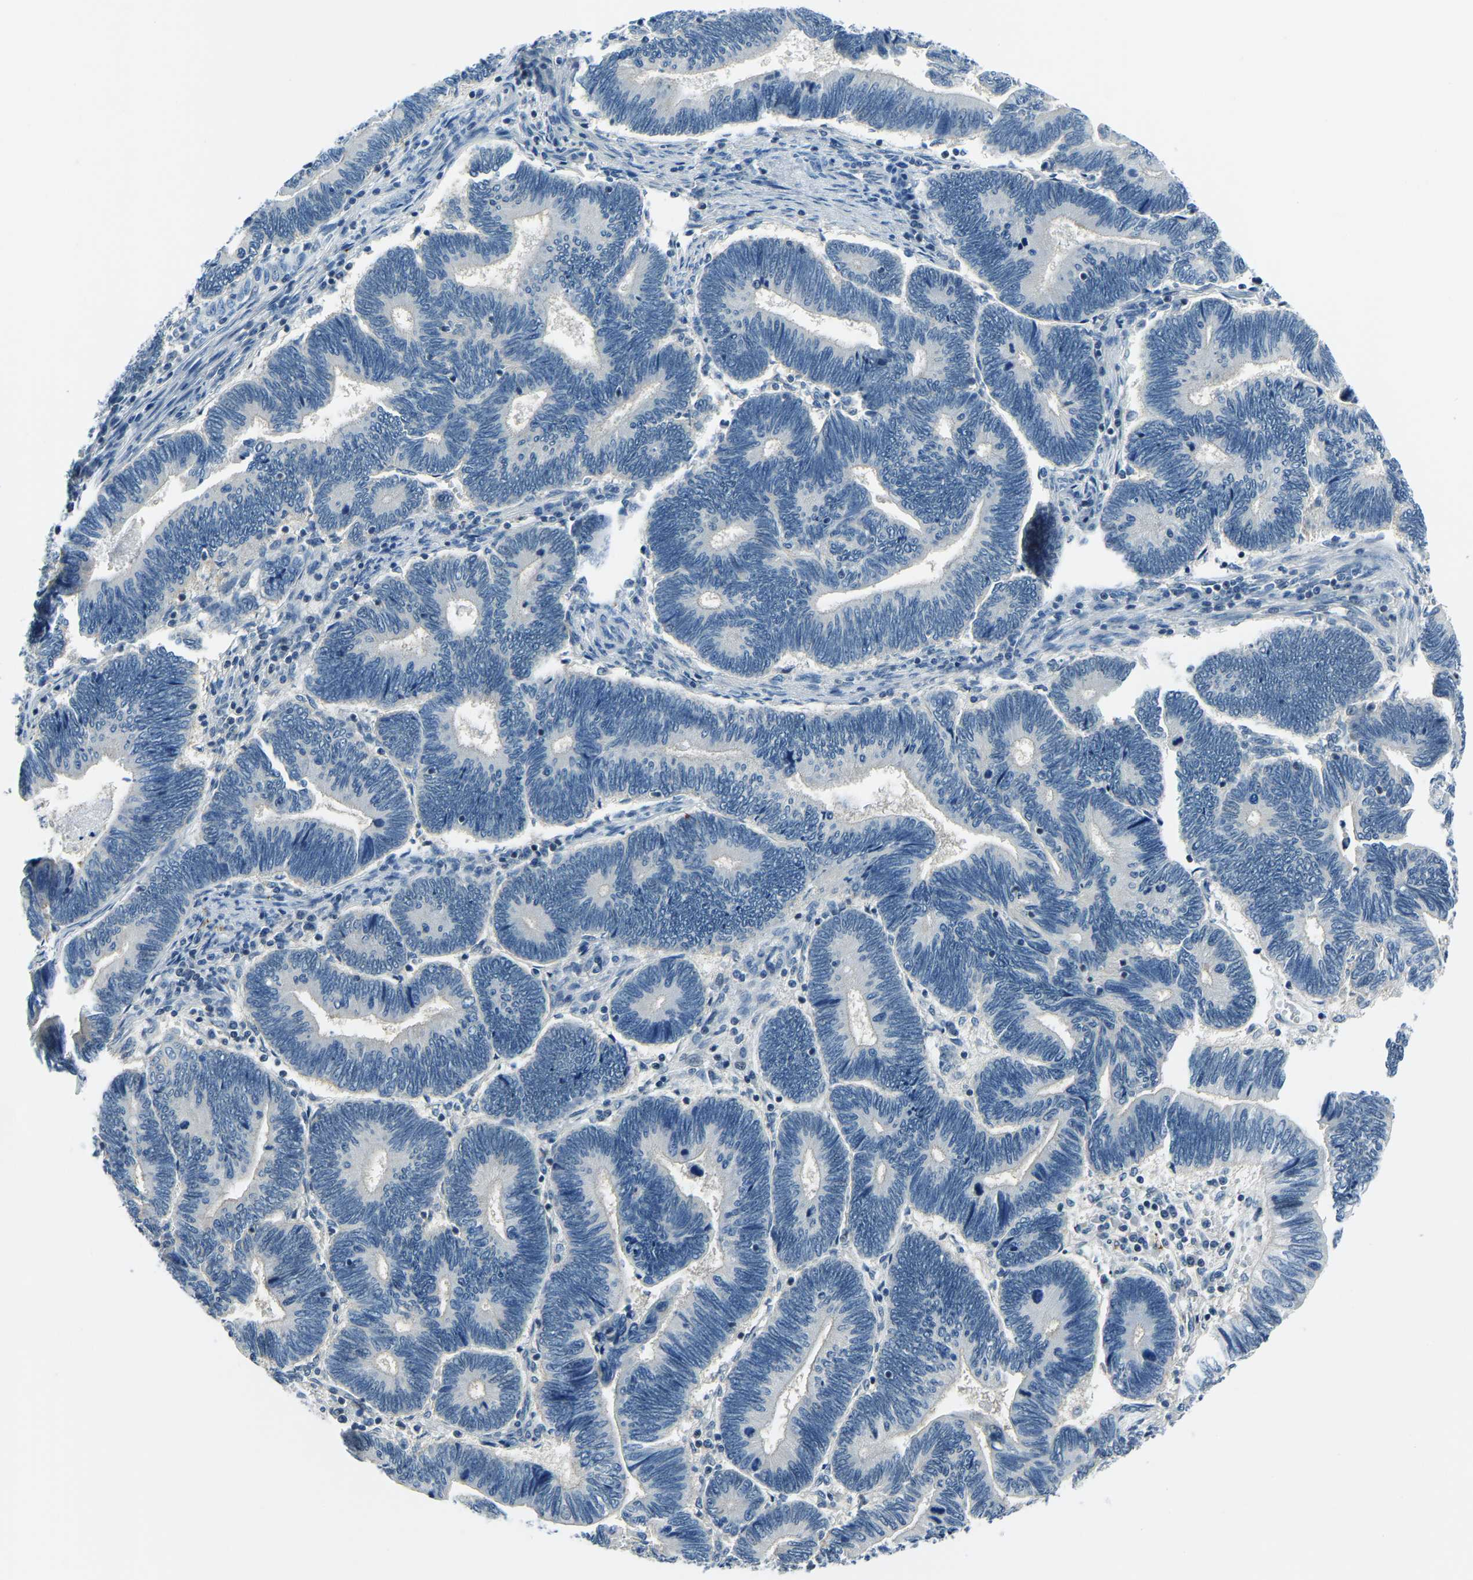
{"staining": {"intensity": "negative", "quantity": "none", "location": "none"}, "tissue": "pancreatic cancer", "cell_type": "Tumor cells", "image_type": "cancer", "snomed": [{"axis": "morphology", "description": "Adenocarcinoma, NOS"}, {"axis": "topography", "description": "Pancreas"}], "caption": "This is an immunohistochemistry (IHC) image of pancreatic cancer (adenocarcinoma). There is no staining in tumor cells.", "gene": "RRP1", "patient": {"sex": "female", "age": 70}}